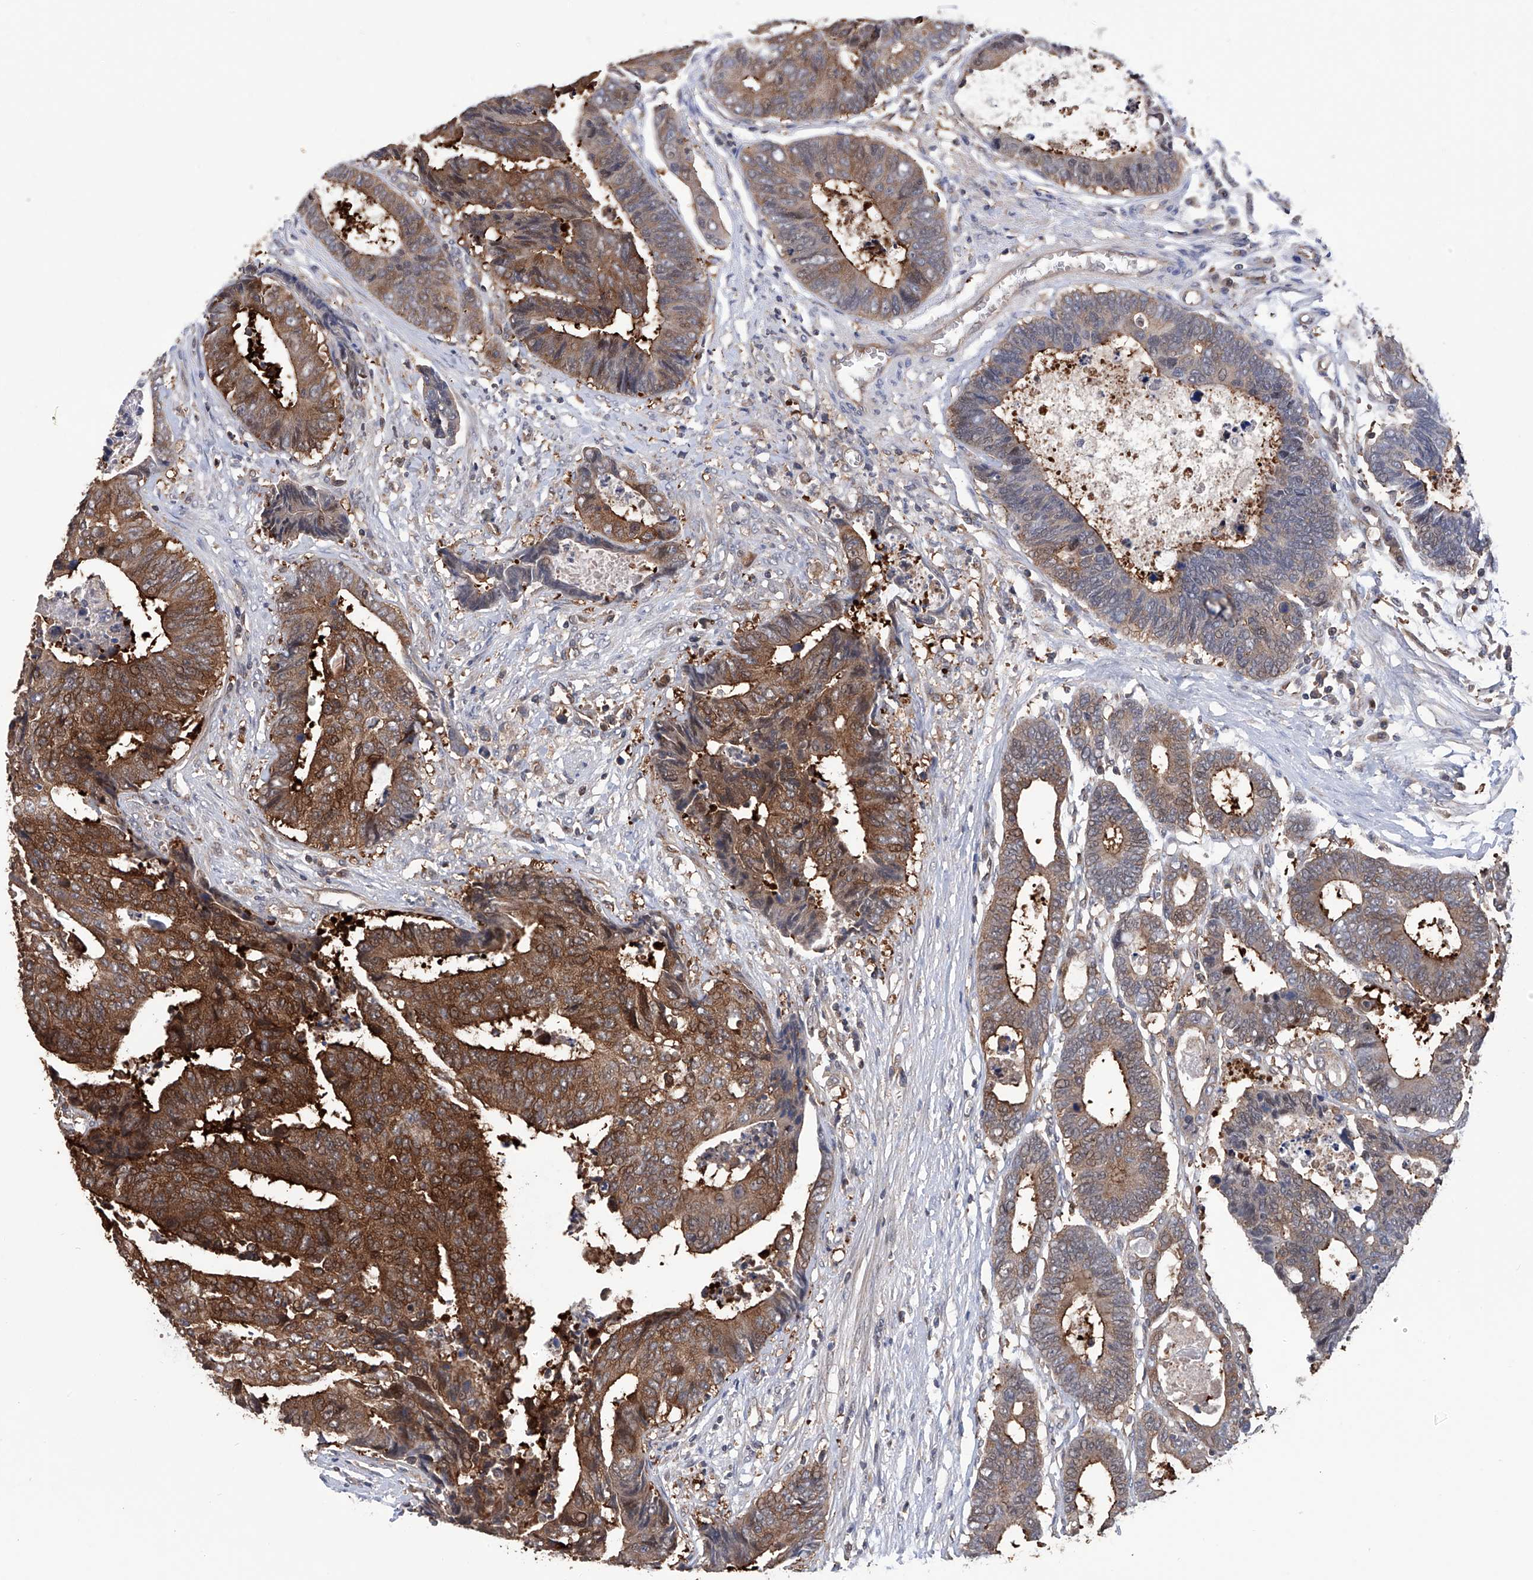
{"staining": {"intensity": "strong", "quantity": "25%-75%", "location": "cytoplasmic/membranous"}, "tissue": "colorectal cancer", "cell_type": "Tumor cells", "image_type": "cancer", "snomed": [{"axis": "morphology", "description": "Adenocarcinoma, NOS"}, {"axis": "topography", "description": "Rectum"}], "caption": "Human adenocarcinoma (colorectal) stained with a brown dye reveals strong cytoplasmic/membranous positive expression in about 25%-75% of tumor cells.", "gene": "NUDT17", "patient": {"sex": "male", "age": 84}}